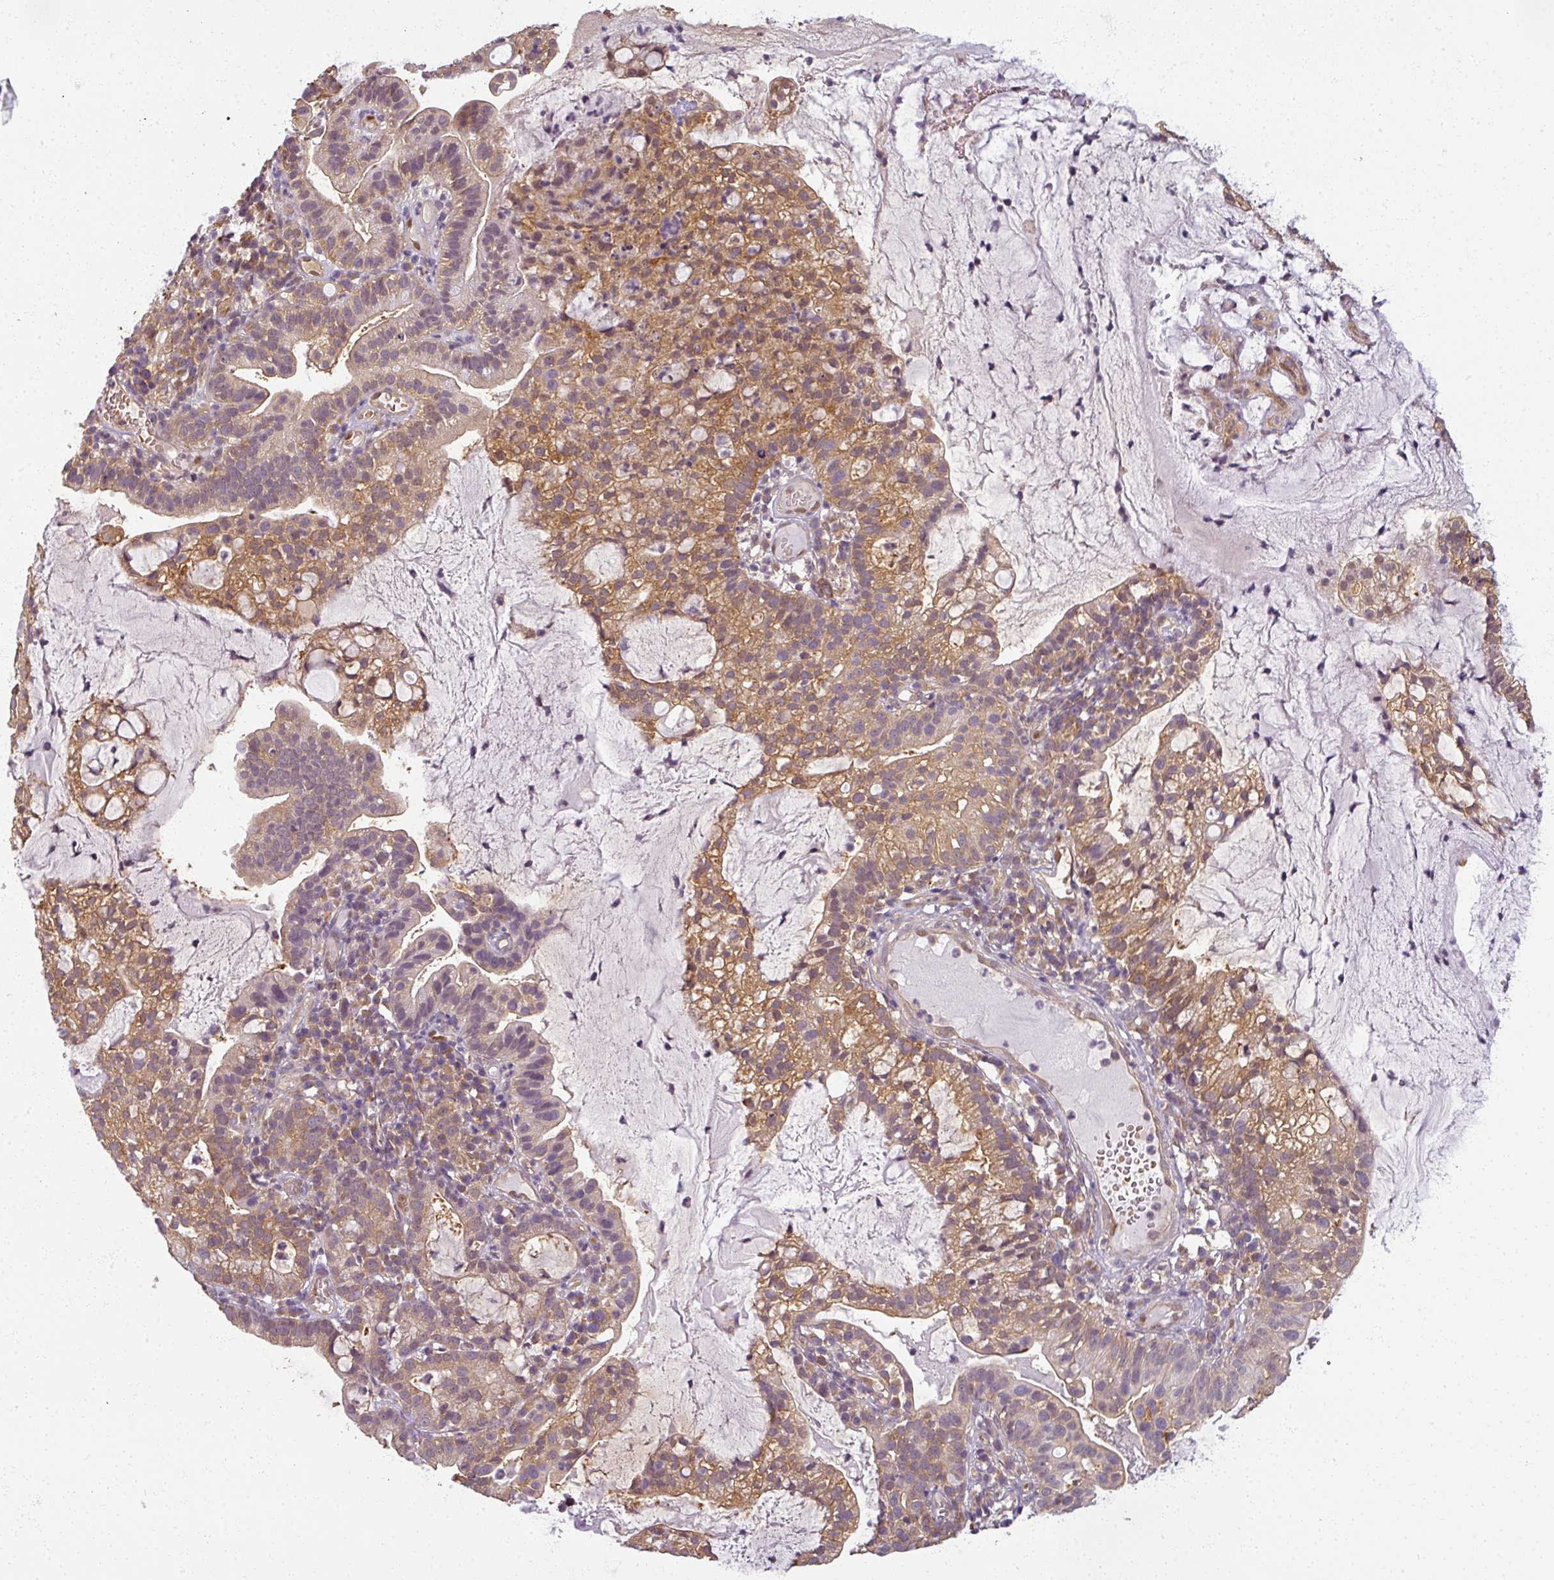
{"staining": {"intensity": "moderate", "quantity": "25%-75%", "location": "cytoplasmic/membranous"}, "tissue": "cervical cancer", "cell_type": "Tumor cells", "image_type": "cancer", "snomed": [{"axis": "morphology", "description": "Adenocarcinoma, NOS"}, {"axis": "topography", "description": "Cervix"}], "caption": "A brown stain labels moderate cytoplasmic/membranous positivity of a protein in cervical cancer tumor cells.", "gene": "AGPAT4", "patient": {"sex": "female", "age": 41}}